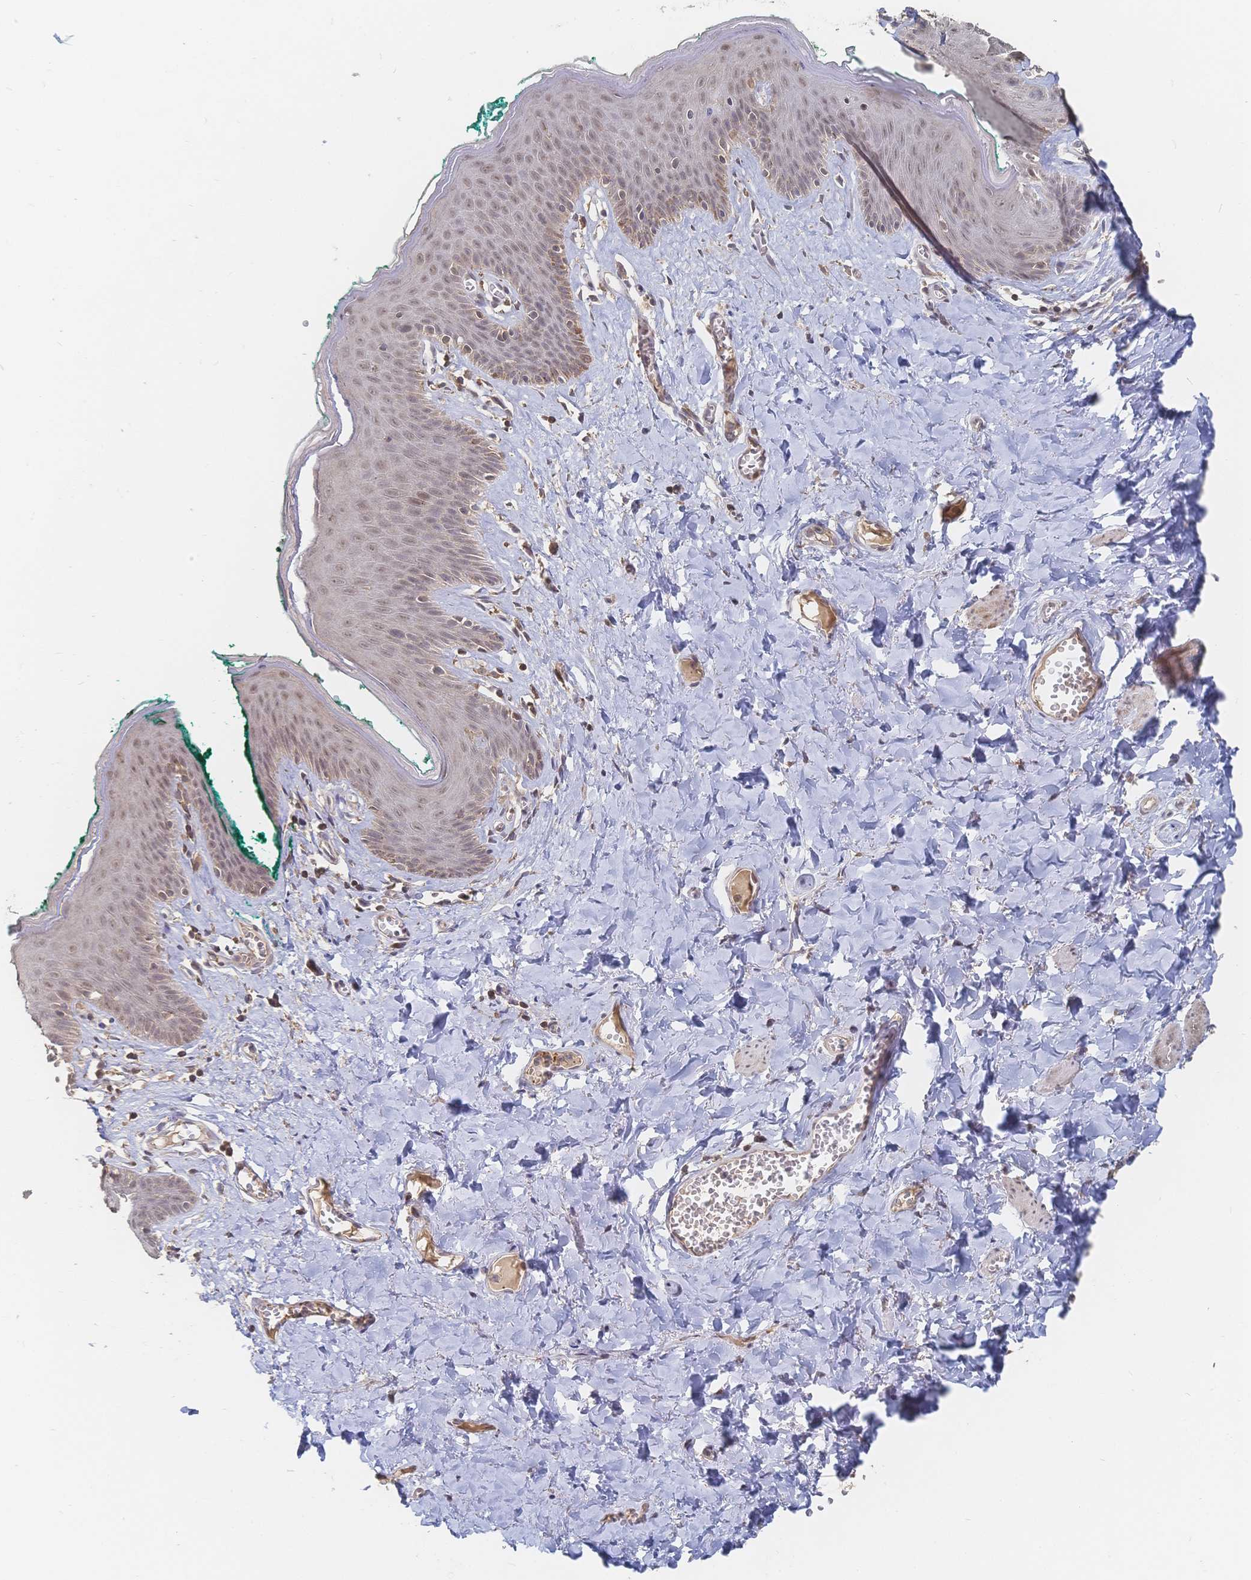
{"staining": {"intensity": "weak", "quantity": "25%-75%", "location": "nuclear"}, "tissue": "skin", "cell_type": "Epidermal cells", "image_type": "normal", "snomed": [{"axis": "morphology", "description": "Normal tissue, NOS"}, {"axis": "topography", "description": "Vulva"}, {"axis": "topography", "description": "Peripheral nerve tissue"}], "caption": "Approximately 25%-75% of epidermal cells in benign human skin reveal weak nuclear protein positivity as visualized by brown immunohistochemical staining.", "gene": "LRP5", "patient": {"sex": "female", "age": 66}}